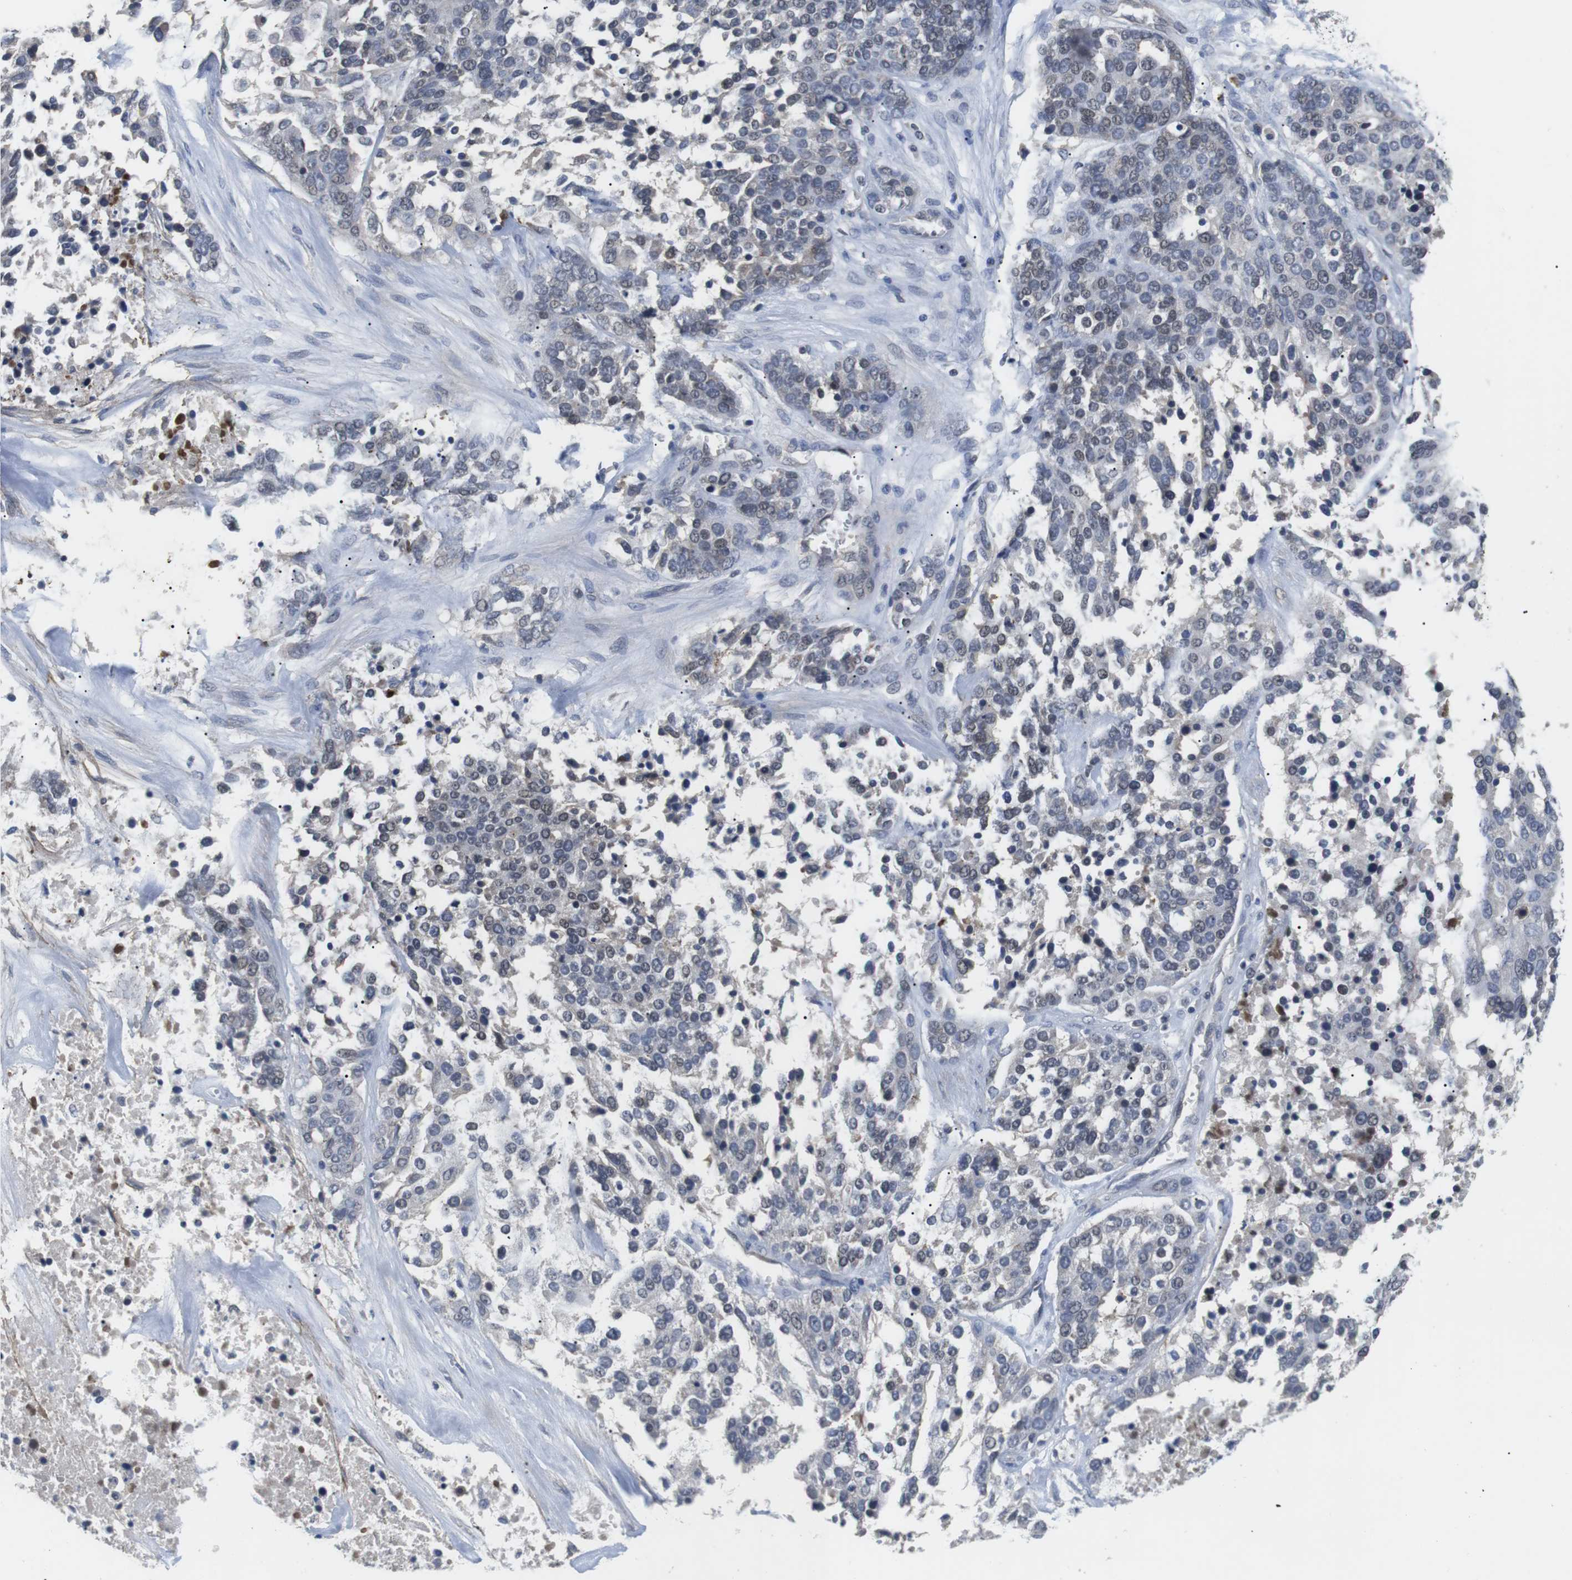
{"staining": {"intensity": "weak", "quantity": "<25%", "location": "nuclear"}, "tissue": "ovarian cancer", "cell_type": "Tumor cells", "image_type": "cancer", "snomed": [{"axis": "morphology", "description": "Cystadenocarcinoma, serous, NOS"}, {"axis": "topography", "description": "Ovary"}], "caption": "A histopathology image of human serous cystadenocarcinoma (ovarian) is negative for staining in tumor cells. (Immunohistochemistry (ihc), brightfield microscopy, high magnification).", "gene": "NECTIN1", "patient": {"sex": "female", "age": 44}}